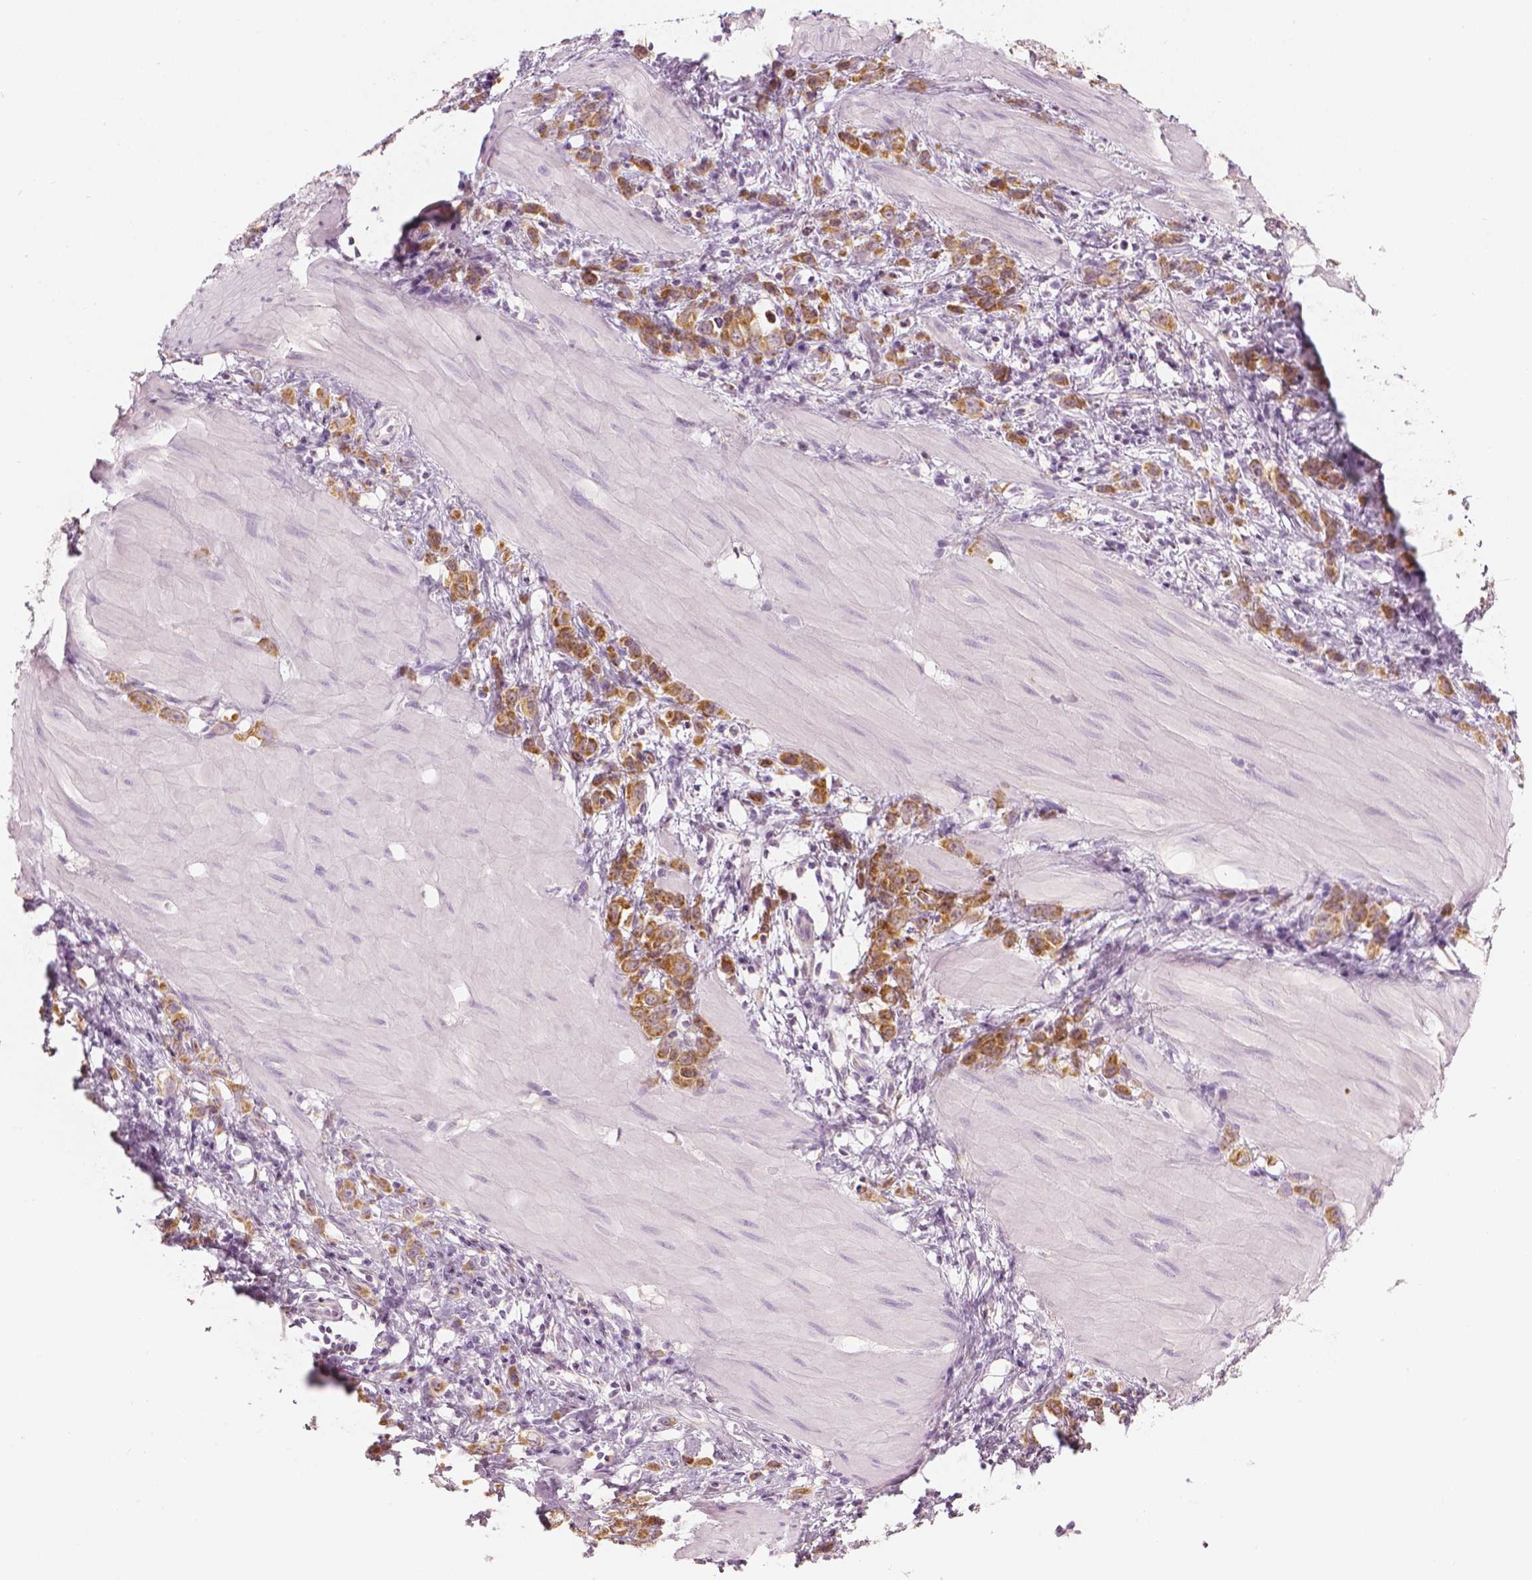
{"staining": {"intensity": "moderate", "quantity": ">75%", "location": "cytoplasmic/membranous"}, "tissue": "stomach cancer", "cell_type": "Tumor cells", "image_type": "cancer", "snomed": [{"axis": "morphology", "description": "Adenocarcinoma, NOS"}, {"axis": "topography", "description": "Stomach"}], "caption": "Stomach cancer (adenocarcinoma) stained with a brown dye displays moderate cytoplasmic/membranous positive staining in about >75% of tumor cells.", "gene": "SHMT1", "patient": {"sex": "male", "age": 47}}